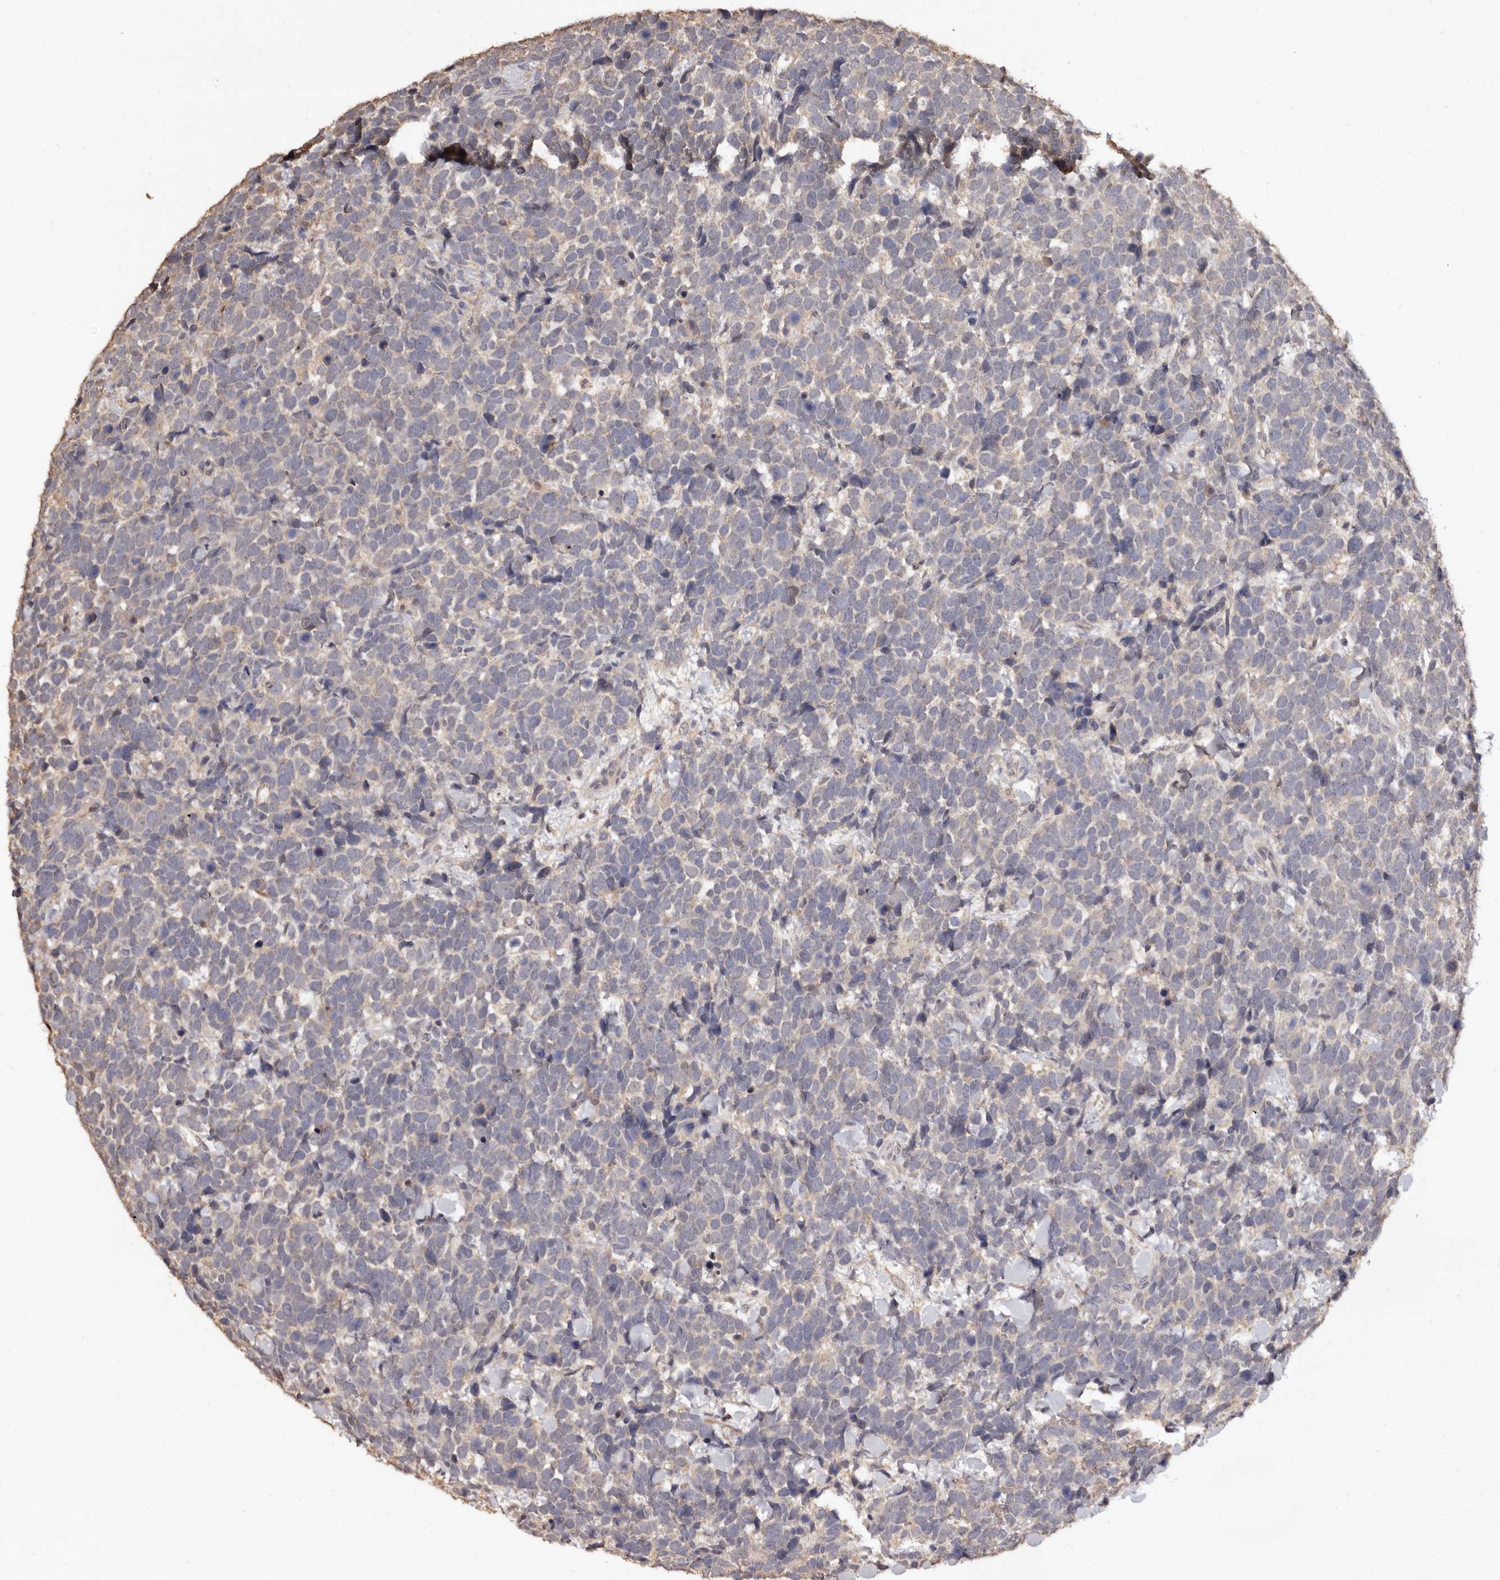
{"staining": {"intensity": "negative", "quantity": "none", "location": "none"}, "tissue": "urothelial cancer", "cell_type": "Tumor cells", "image_type": "cancer", "snomed": [{"axis": "morphology", "description": "Urothelial carcinoma, High grade"}, {"axis": "topography", "description": "Urinary bladder"}], "caption": "High power microscopy image of an IHC histopathology image of high-grade urothelial carcinoma, revealing no significant staining in tumor cells.", "gene": "INAVA", "patient": {"sex": "female", "age": 82}}